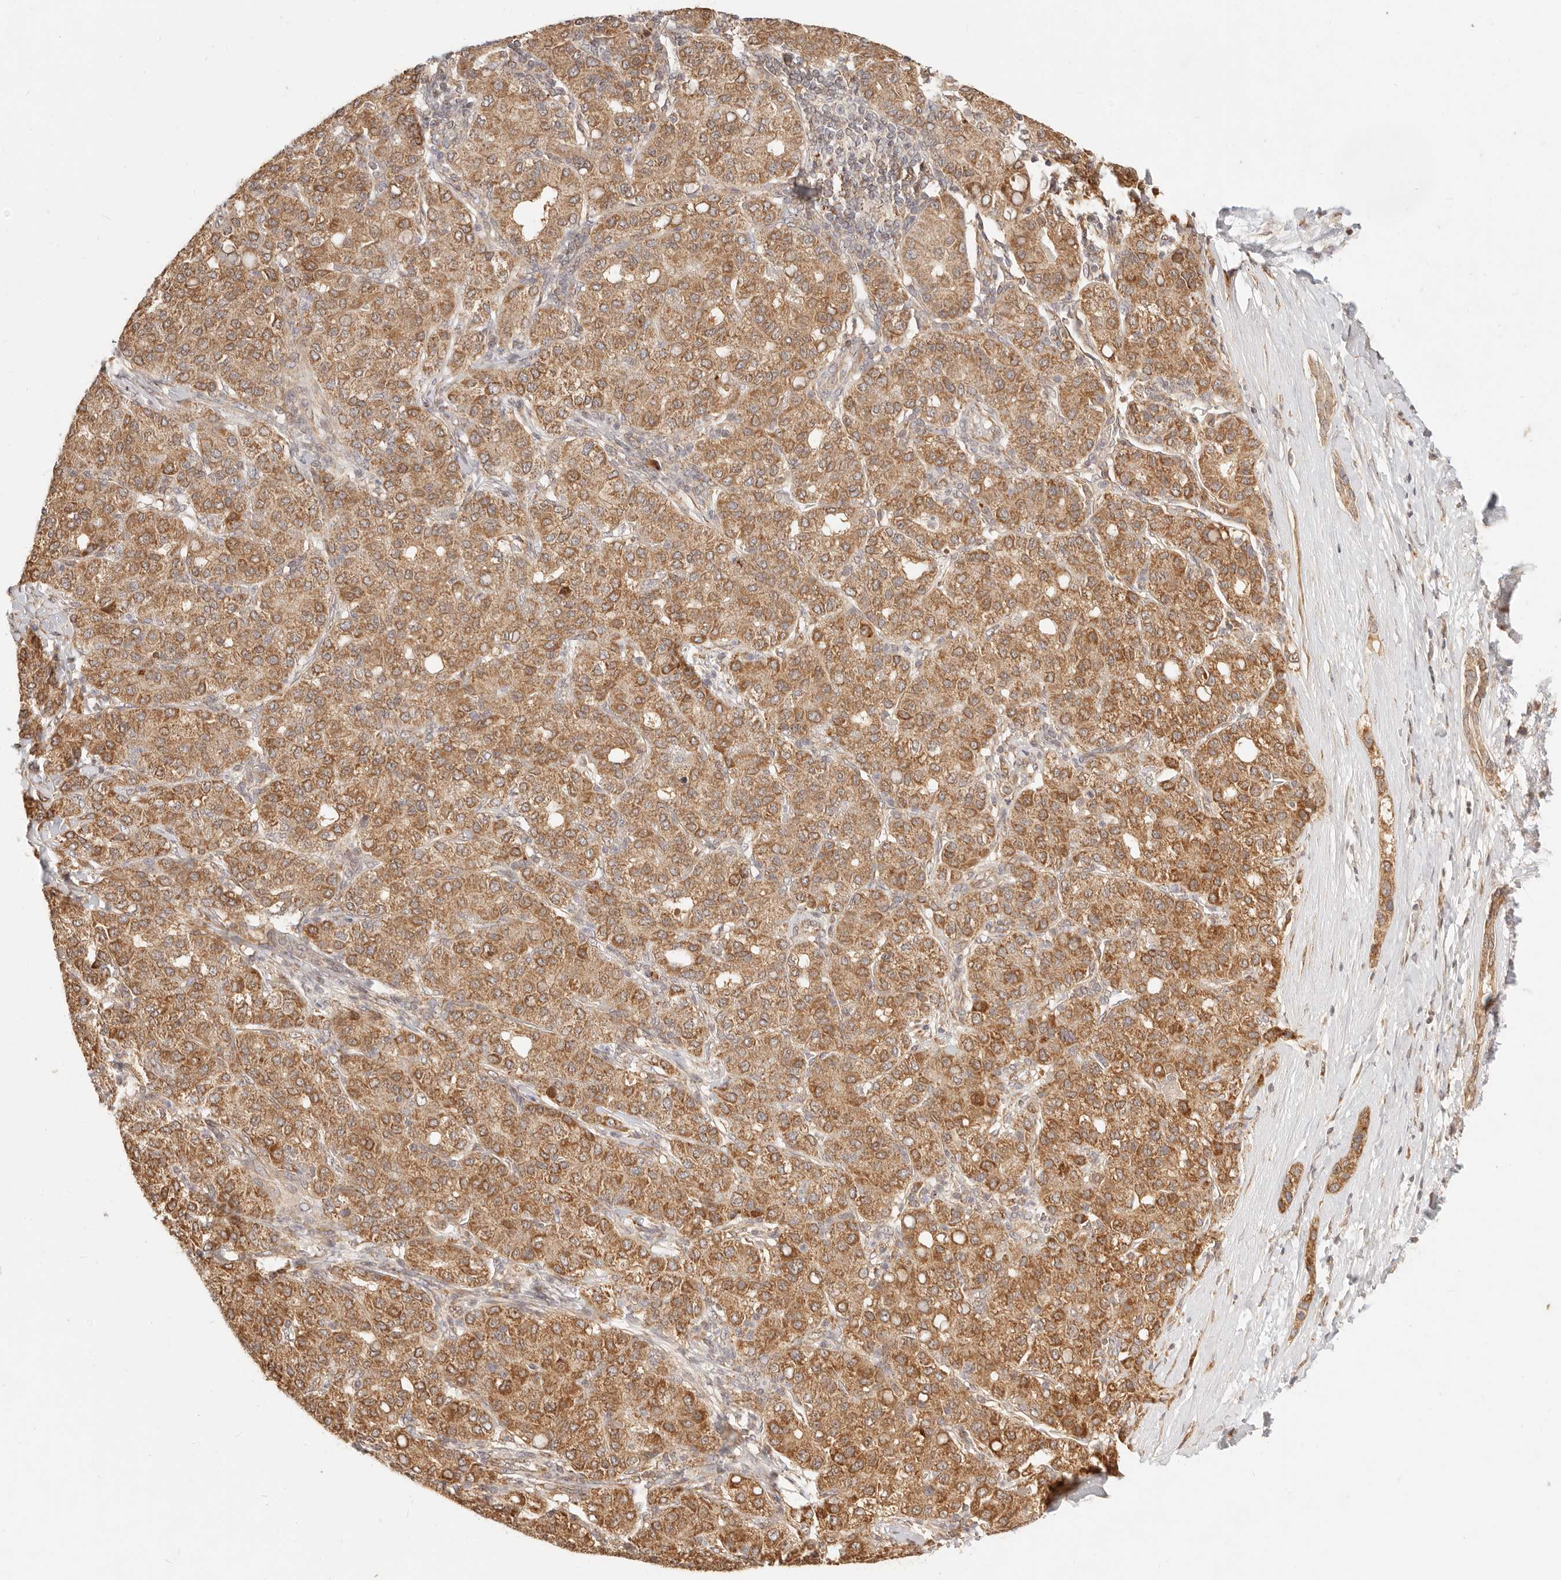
{"staining": {"intensity": "moderate", "quantity": ">75%", "location": "cytoplasmic/membranous"}, "tissue": "liver cancer", "cell_type": "Tumor cells", "image_type": "cancer", "snomed": [{"axis": "morphology", "description": "Carcinoma, Hepatocellular, NOS"}, {"axis": "topography", "description": "Liver"}], "caption": "Immunohistochemistry (IHC) (DAB) staining of human liver cancer demonstrates moderate cytoplasmic/membranous protein positivity in about >75% of tumor cells. (Brightfield microscopy of DAB IHC at high magnification).", "gene": "TIMM17A", "patient": {"sex": "male", "age": 65}}